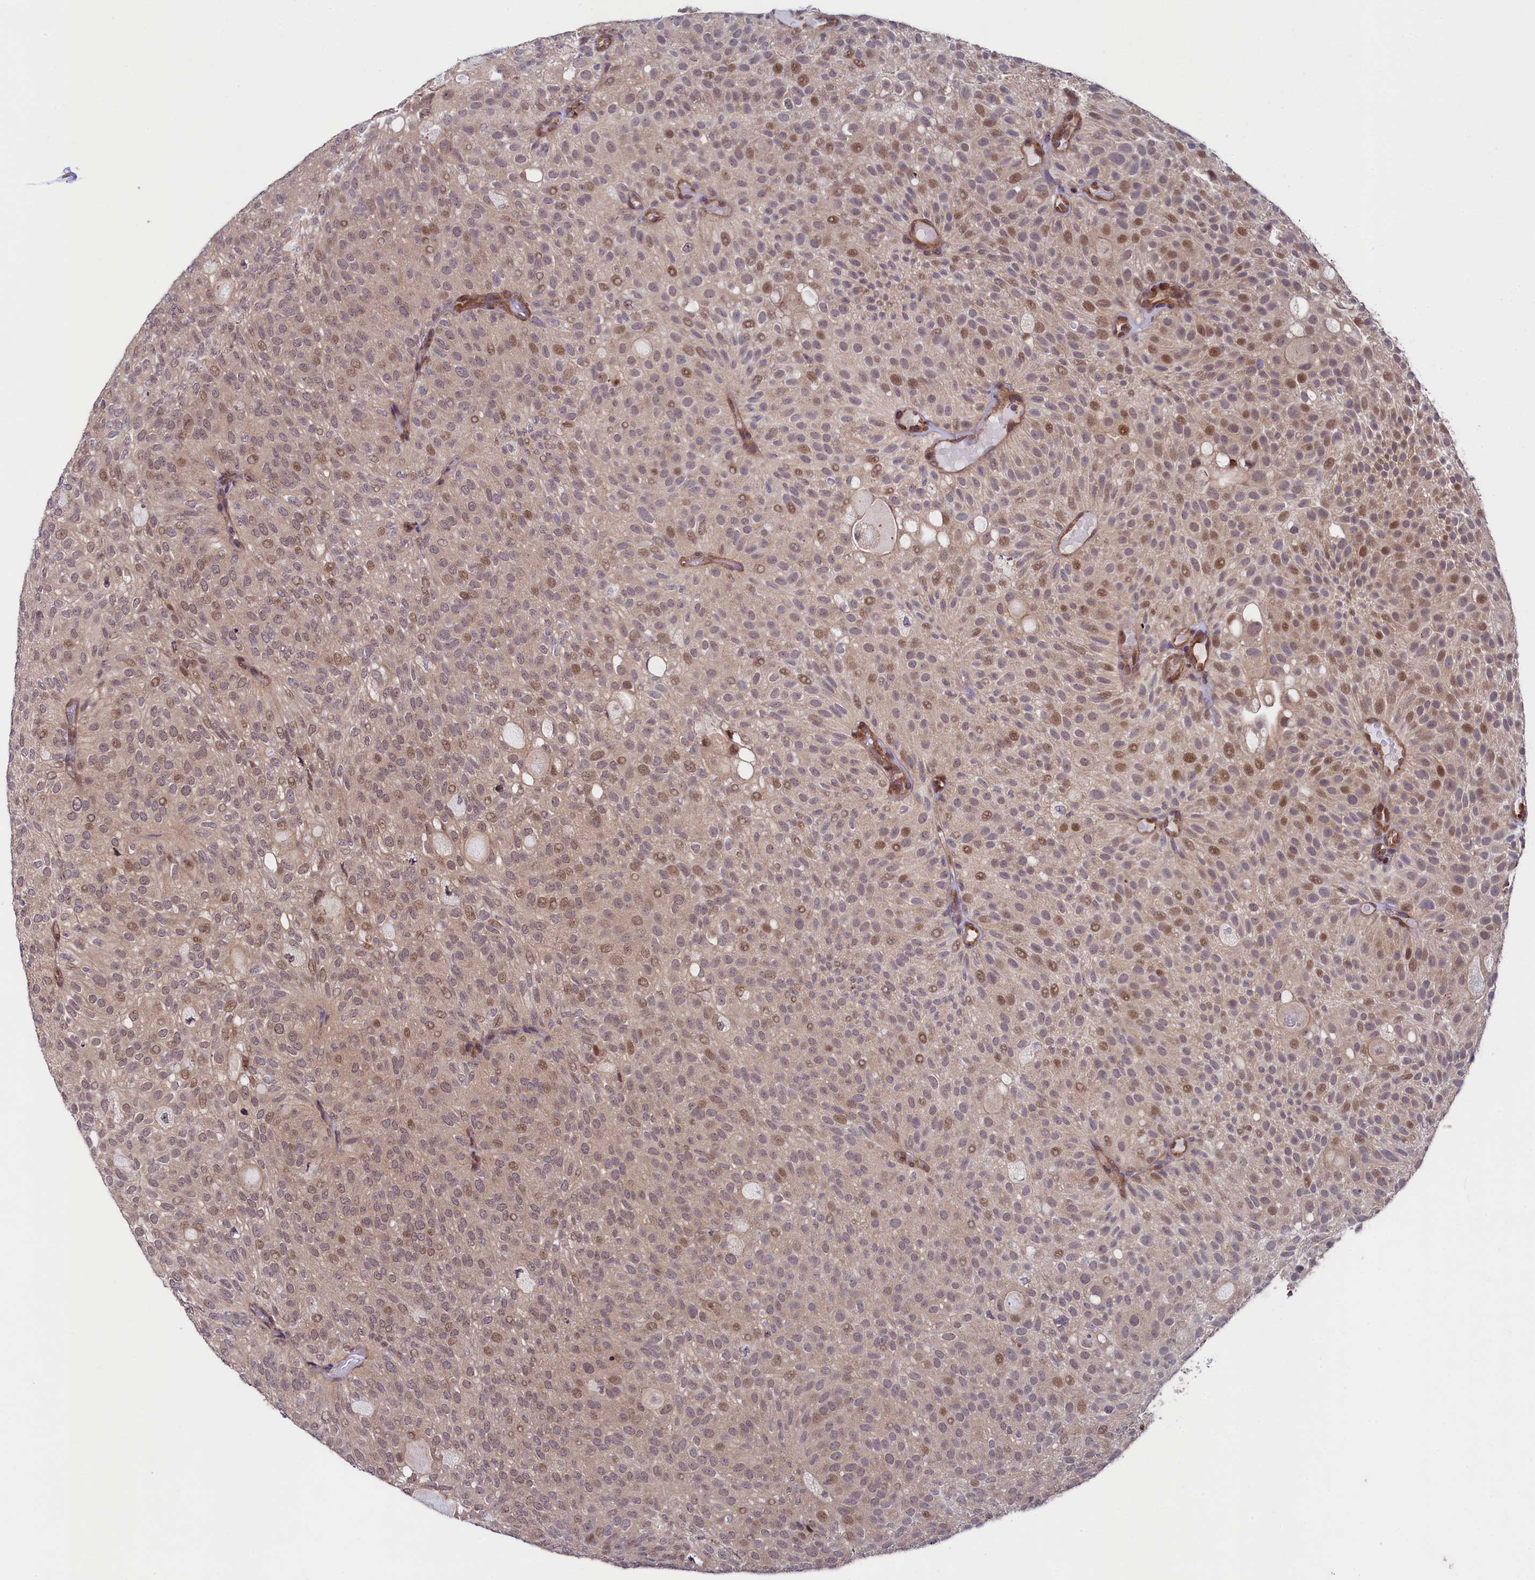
{"staining": {"intensity": "moderate", "quantity": "25%-75%", "location": "nuclear"}, "tissue": "urothelial cancer", "cell_type": "Tumor cells", "image_type": "cancer", "snomed": [{"axis": "morphology", "description": "Urothelial carcinoma, Low grade"}, {"axis": "topography", "description": "Urinary bladder"}], "caption": "IHC (DAB) staining of urothelial cancer displays moderate nuclear protein positivity in about 25%-75% of tumor cells.", "gene": "LEO1", "patient": {"sex": "male", "age": 78}}